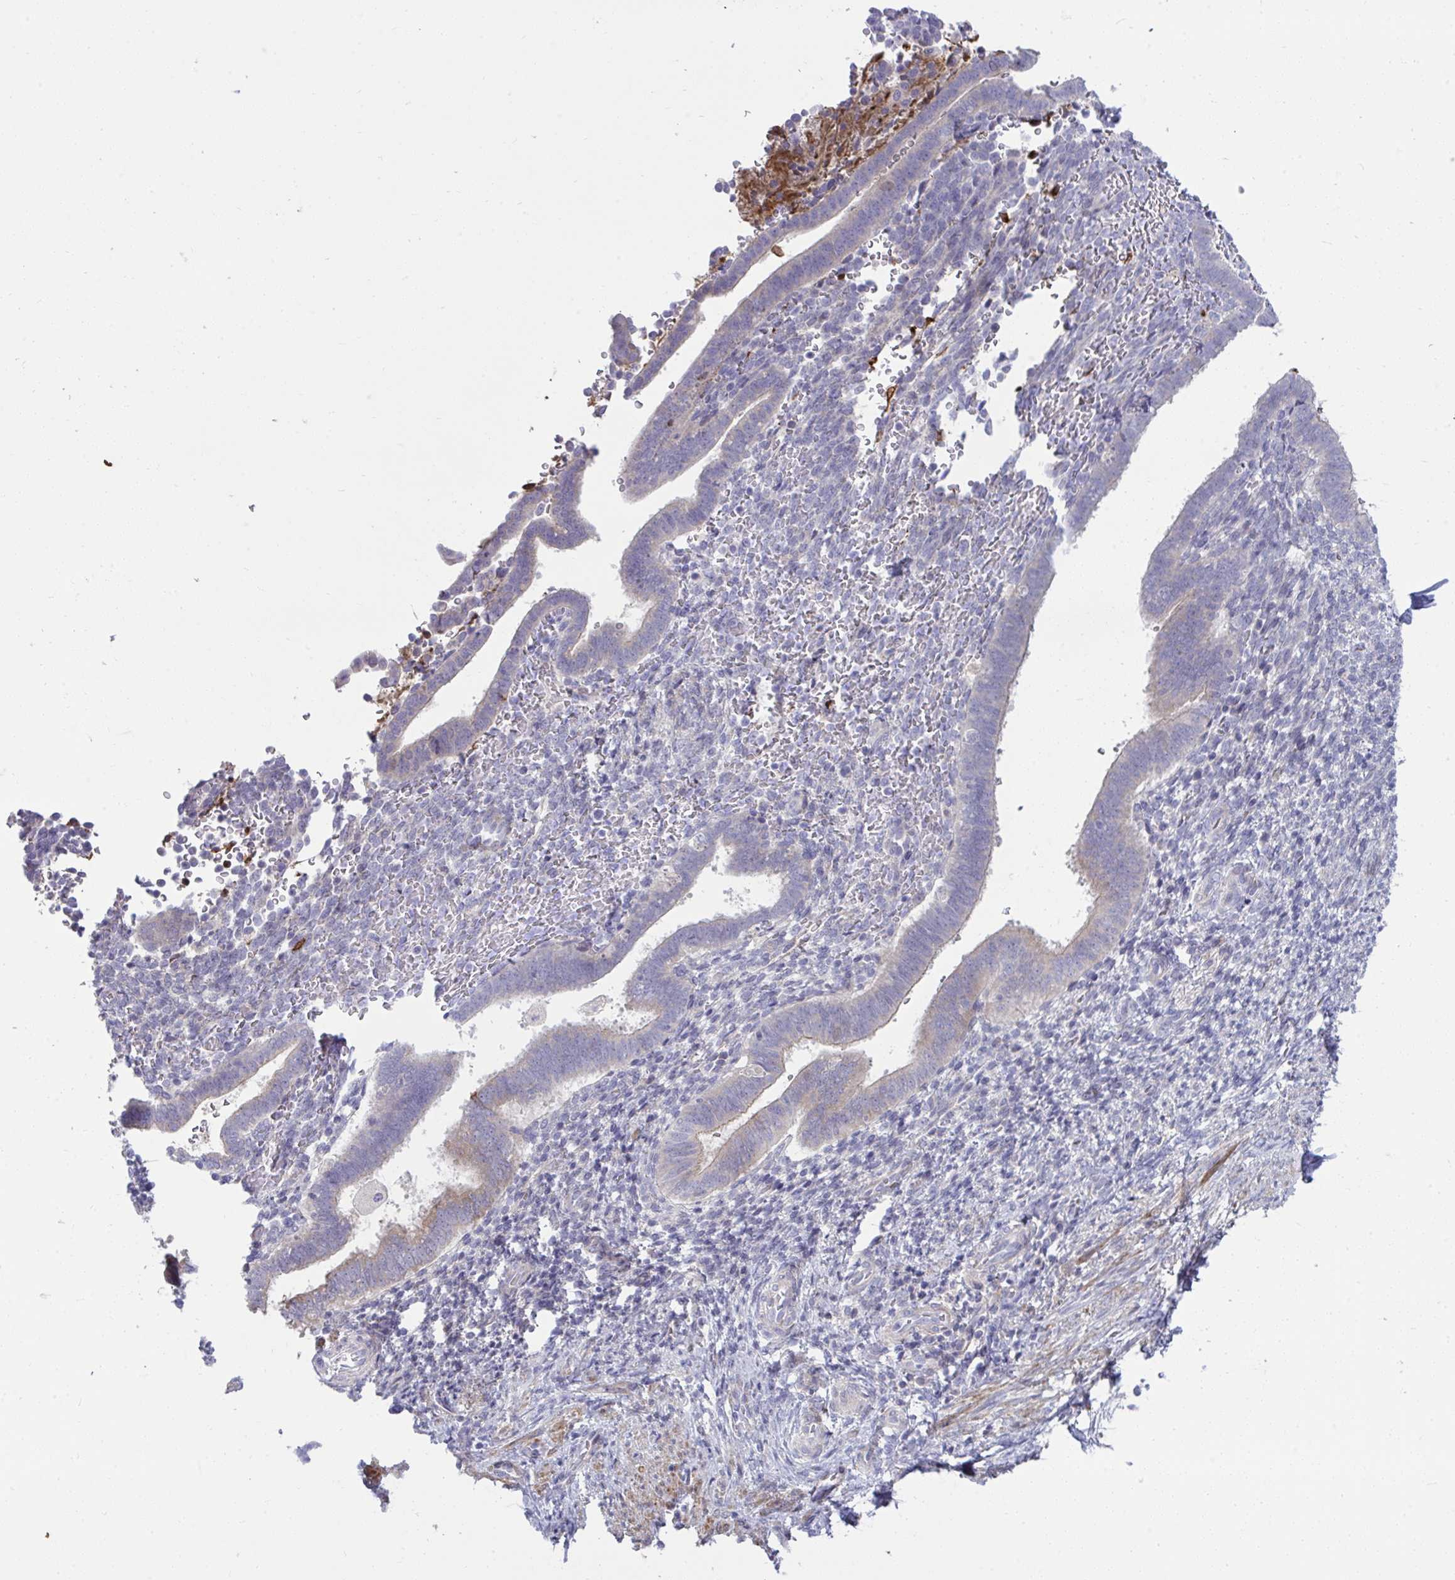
{"staining": {"intensity": "negative", "quantity": "none", "location": "none"}, "tissue": "endometrium", "cell_type": "Cells in endometrial stroma", "image_type": "normal", "snomed": [{"axis": "morphology", "description": "Normal tissue, NOS"}, {"axis": "topography", "description": "Endometrium"}], "caption": "A histopathology image of human endometrium is negative for staining in cells in endometrial stroma.", "gene": "PIGZ", "patient": {"sex": "female", "age": 34}}